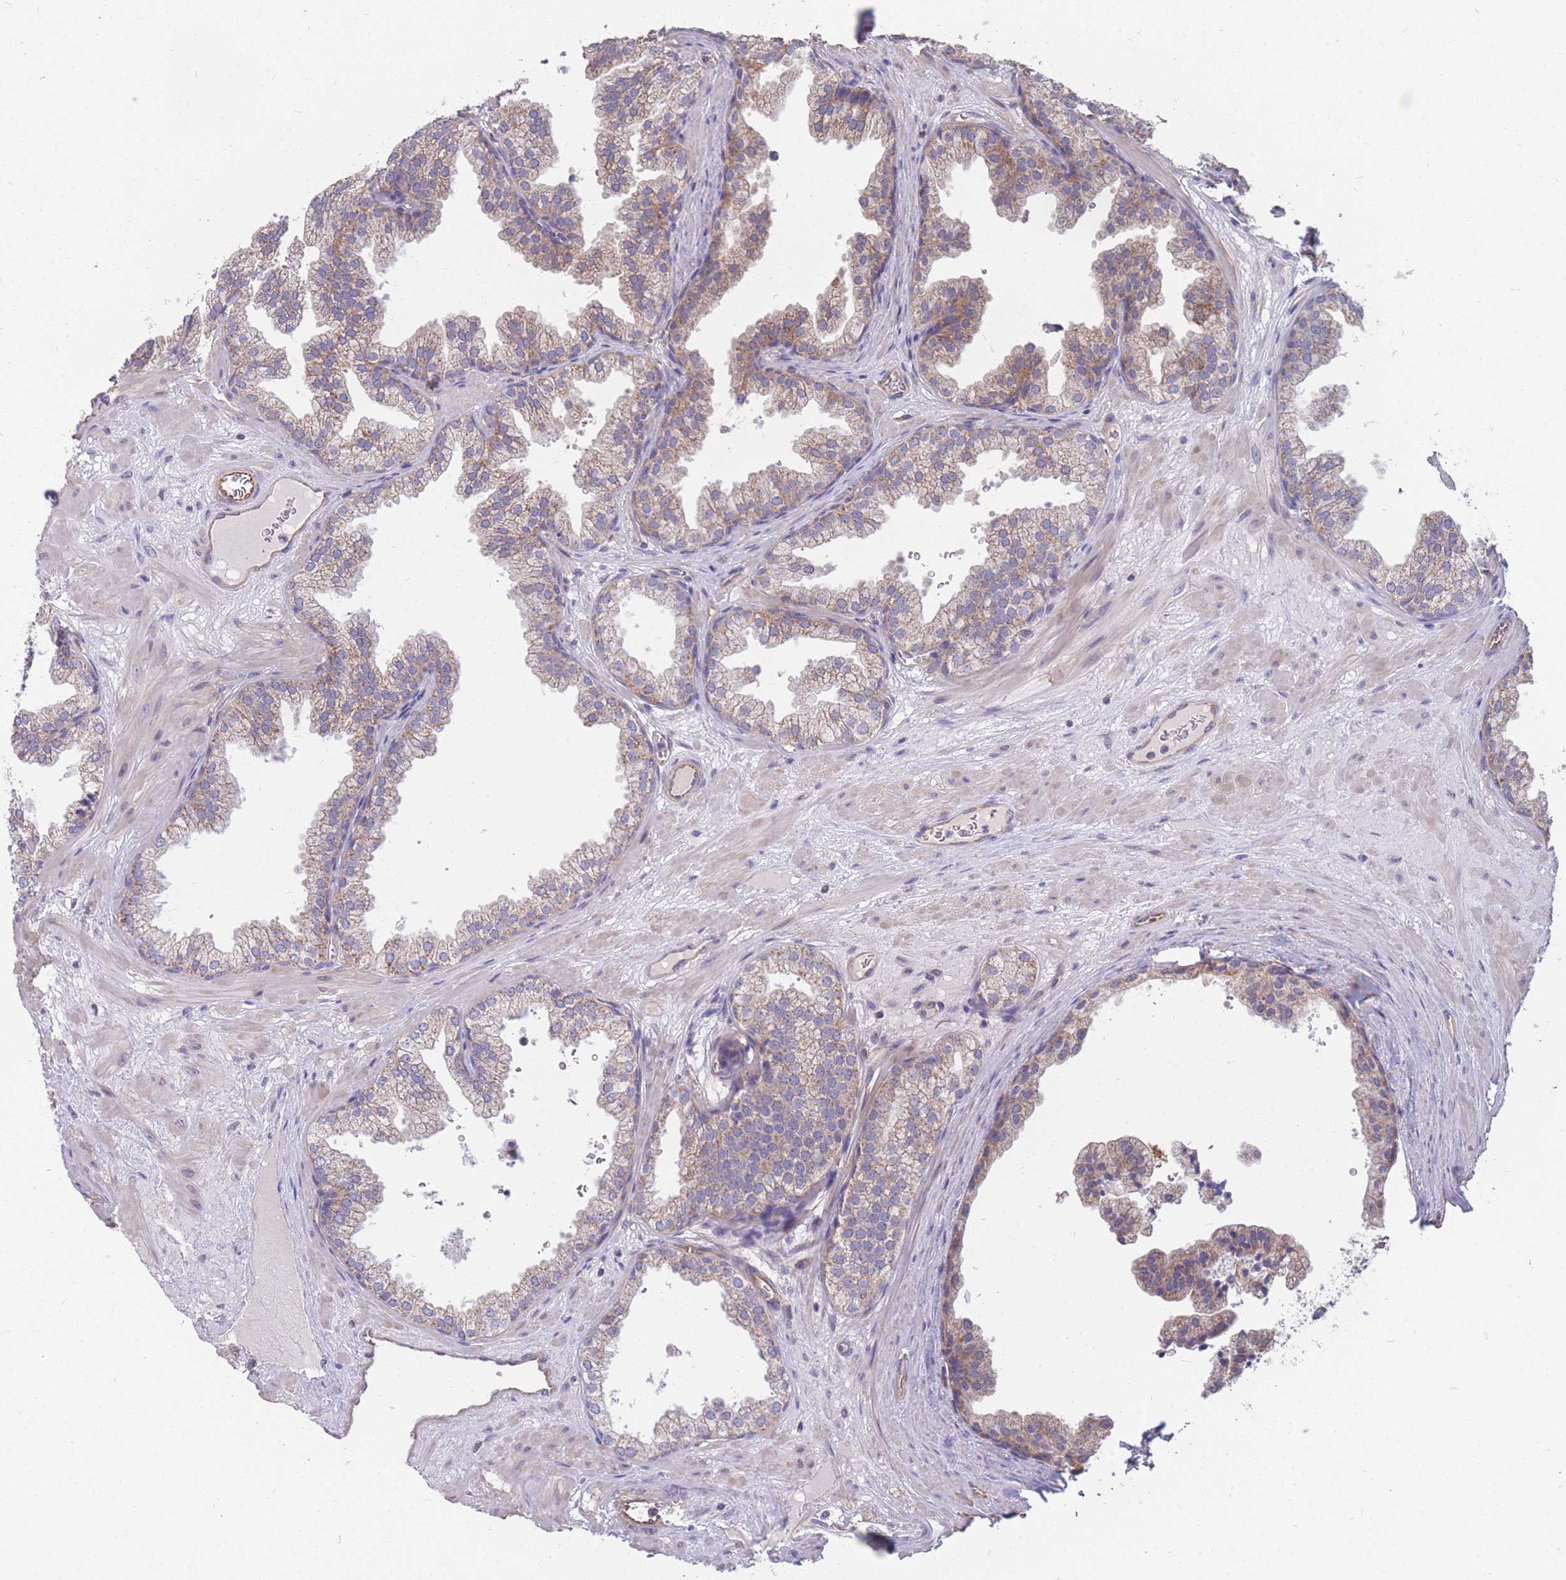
{"staining": {"intensity": "moderate", "quantity": "25%-75%", "location": "cytoplasmic/membranous"}, "tissue": "prostate", "cell_type": "Glandular cells", "image_type": "normal", "snomed": [{"axis": "morphology", "description": "Normal tissue, NOS"}, {"axis": "topography", "description": "Prostate"}], "caption": "Prostate was stained to show a protein in brown. There is medium levels of moderate cytoplasmic/membranous expression in about 25%-75% of glandular cells. (Stains: DAB in brown, nuclei in blue, Microscopy: brightfield microscopy at high magnification).", "gene": "MRPS9", "patient": {"sex": "male", "age": 37}}